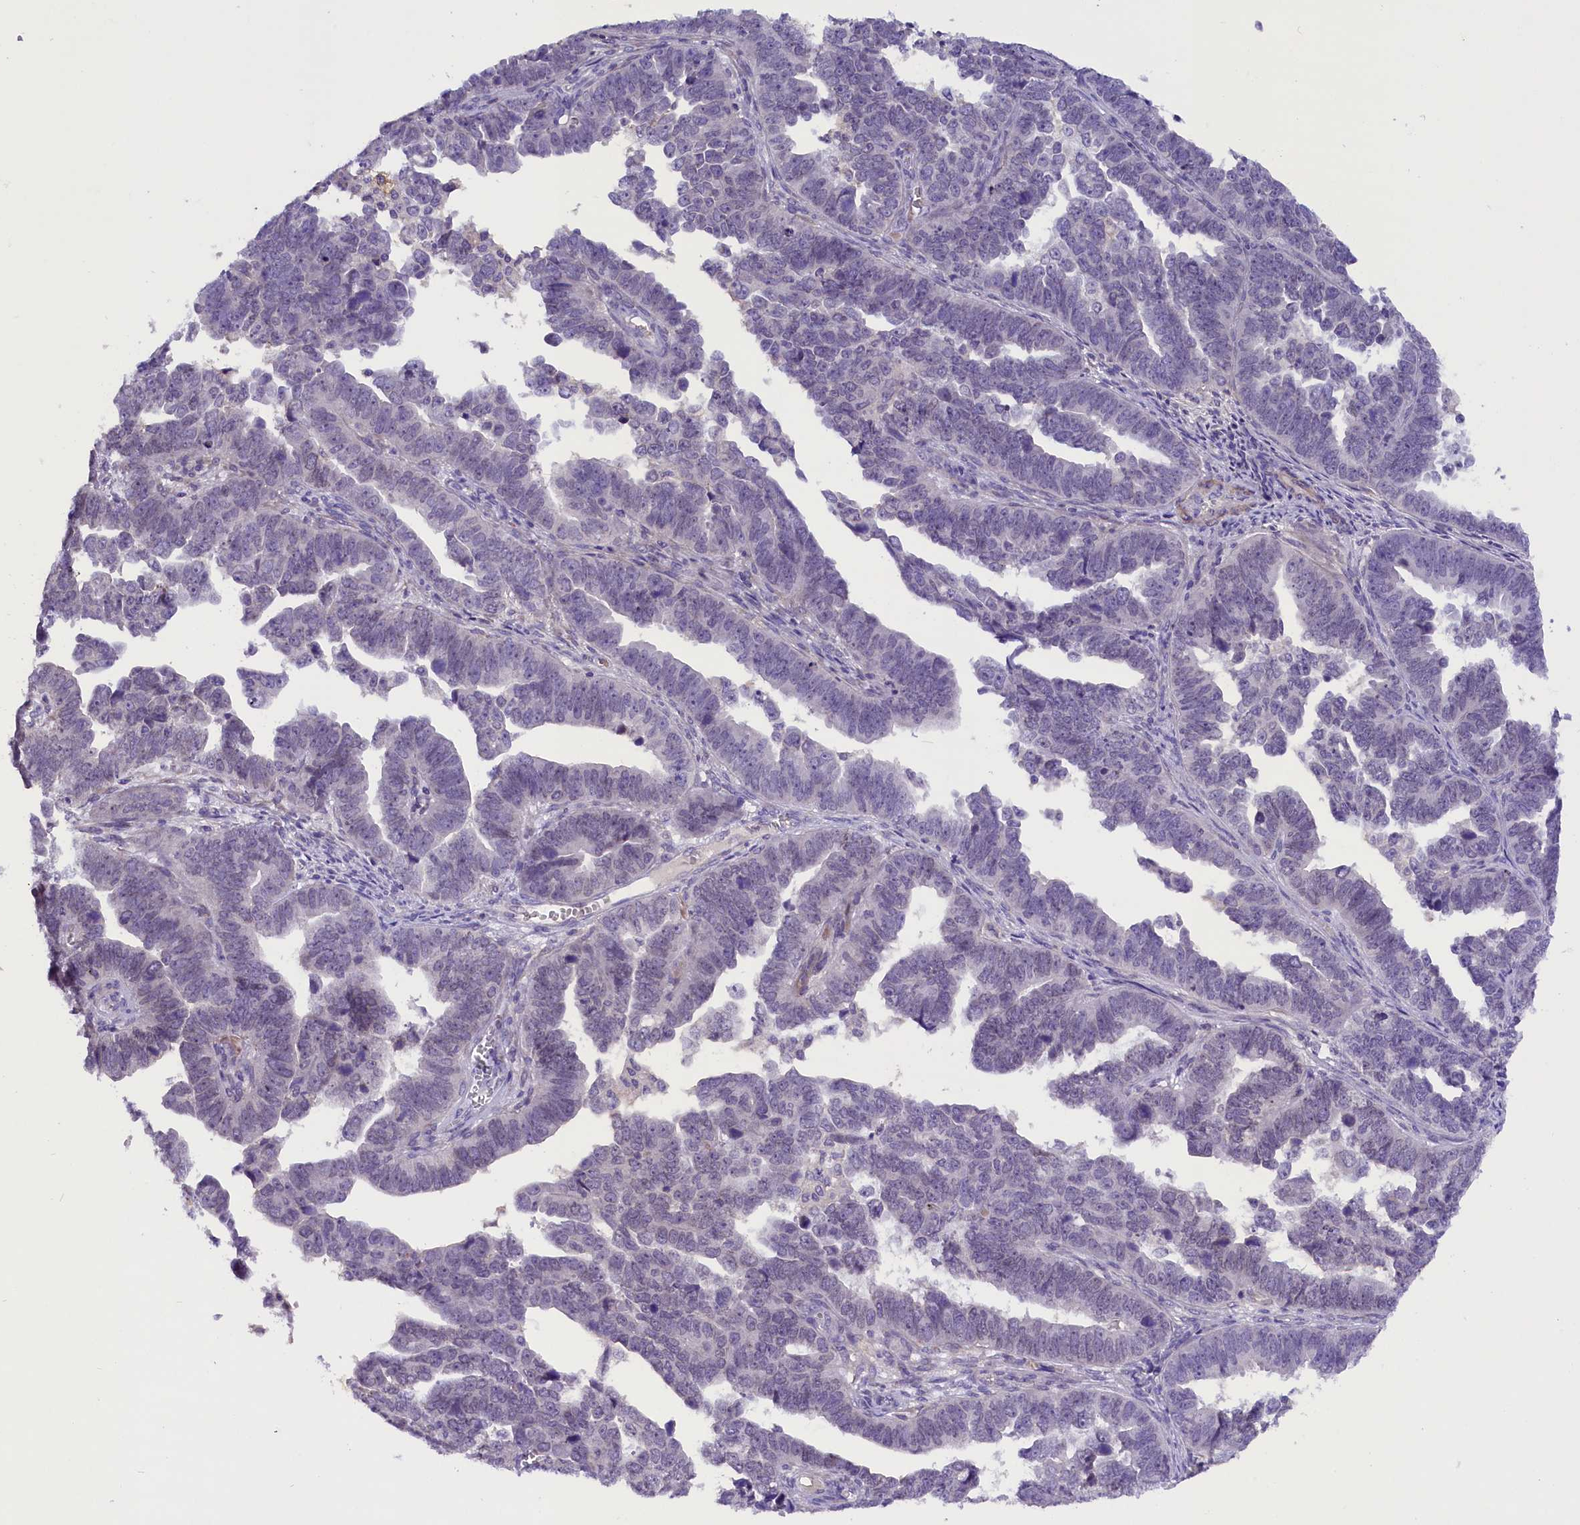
{"staining": {"intensity": "negative", "quantity": "none", "location": "none"}, "tissue": "endometrial cancer", "cell_type": "Tumor cells", "image_type": "cancer", "snomed": [{"axis": "morphology", "description": "Adenocarcinoma, NOS"}, {"axis": "topography", "description": "Endometrium"}], "caption": "Adenocarcinoma (endometrial) was stained to show a protein in brown. There is no significant expression in tumor cells.", "gene": "MEX3B", "patient": {"sex": "female", "age": 75}}